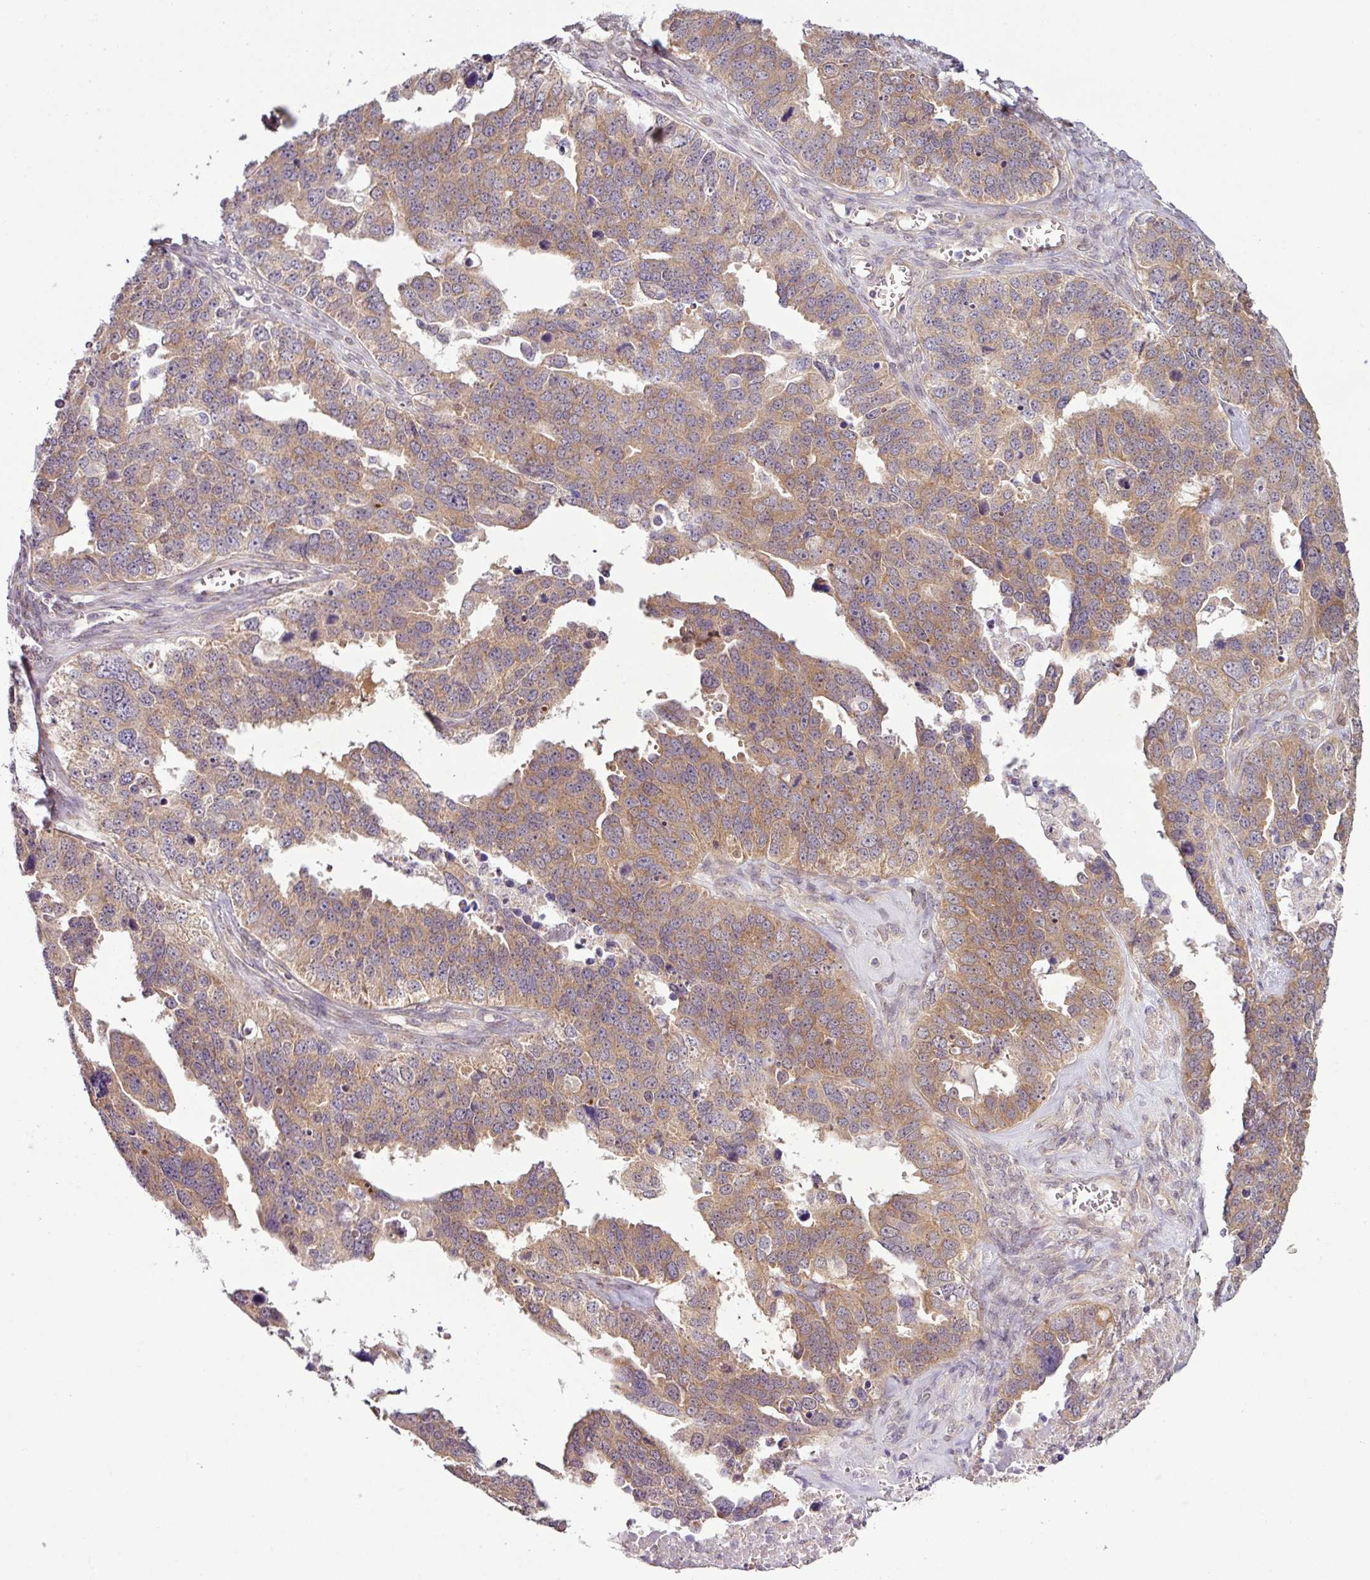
{"staining": {"intensity": "moderate", "quantity": ">75%", "location": "cytoplasmic/membranous"}, "tissue": "ovarian cancer", "cell_type": "Tumor cells", "image_type": "cancer", "snomed": [{"axis": "morphology", "description": "Cystadenocarcinoma, serous, NOS"}, {"axis": "topography", "description": "Ovary"}], "caption": "Immunohistochemical staining of ovarian serous cystadenocarcinoma exhibits medium levels of moderate cytoplasmic/membranous expression in about >75% of tumor cells. (brown staining indicates protein expression, while blue staining denotes nuclei).", "gene": "DERPC", "patient": {"sex": "female", "age": 76}}